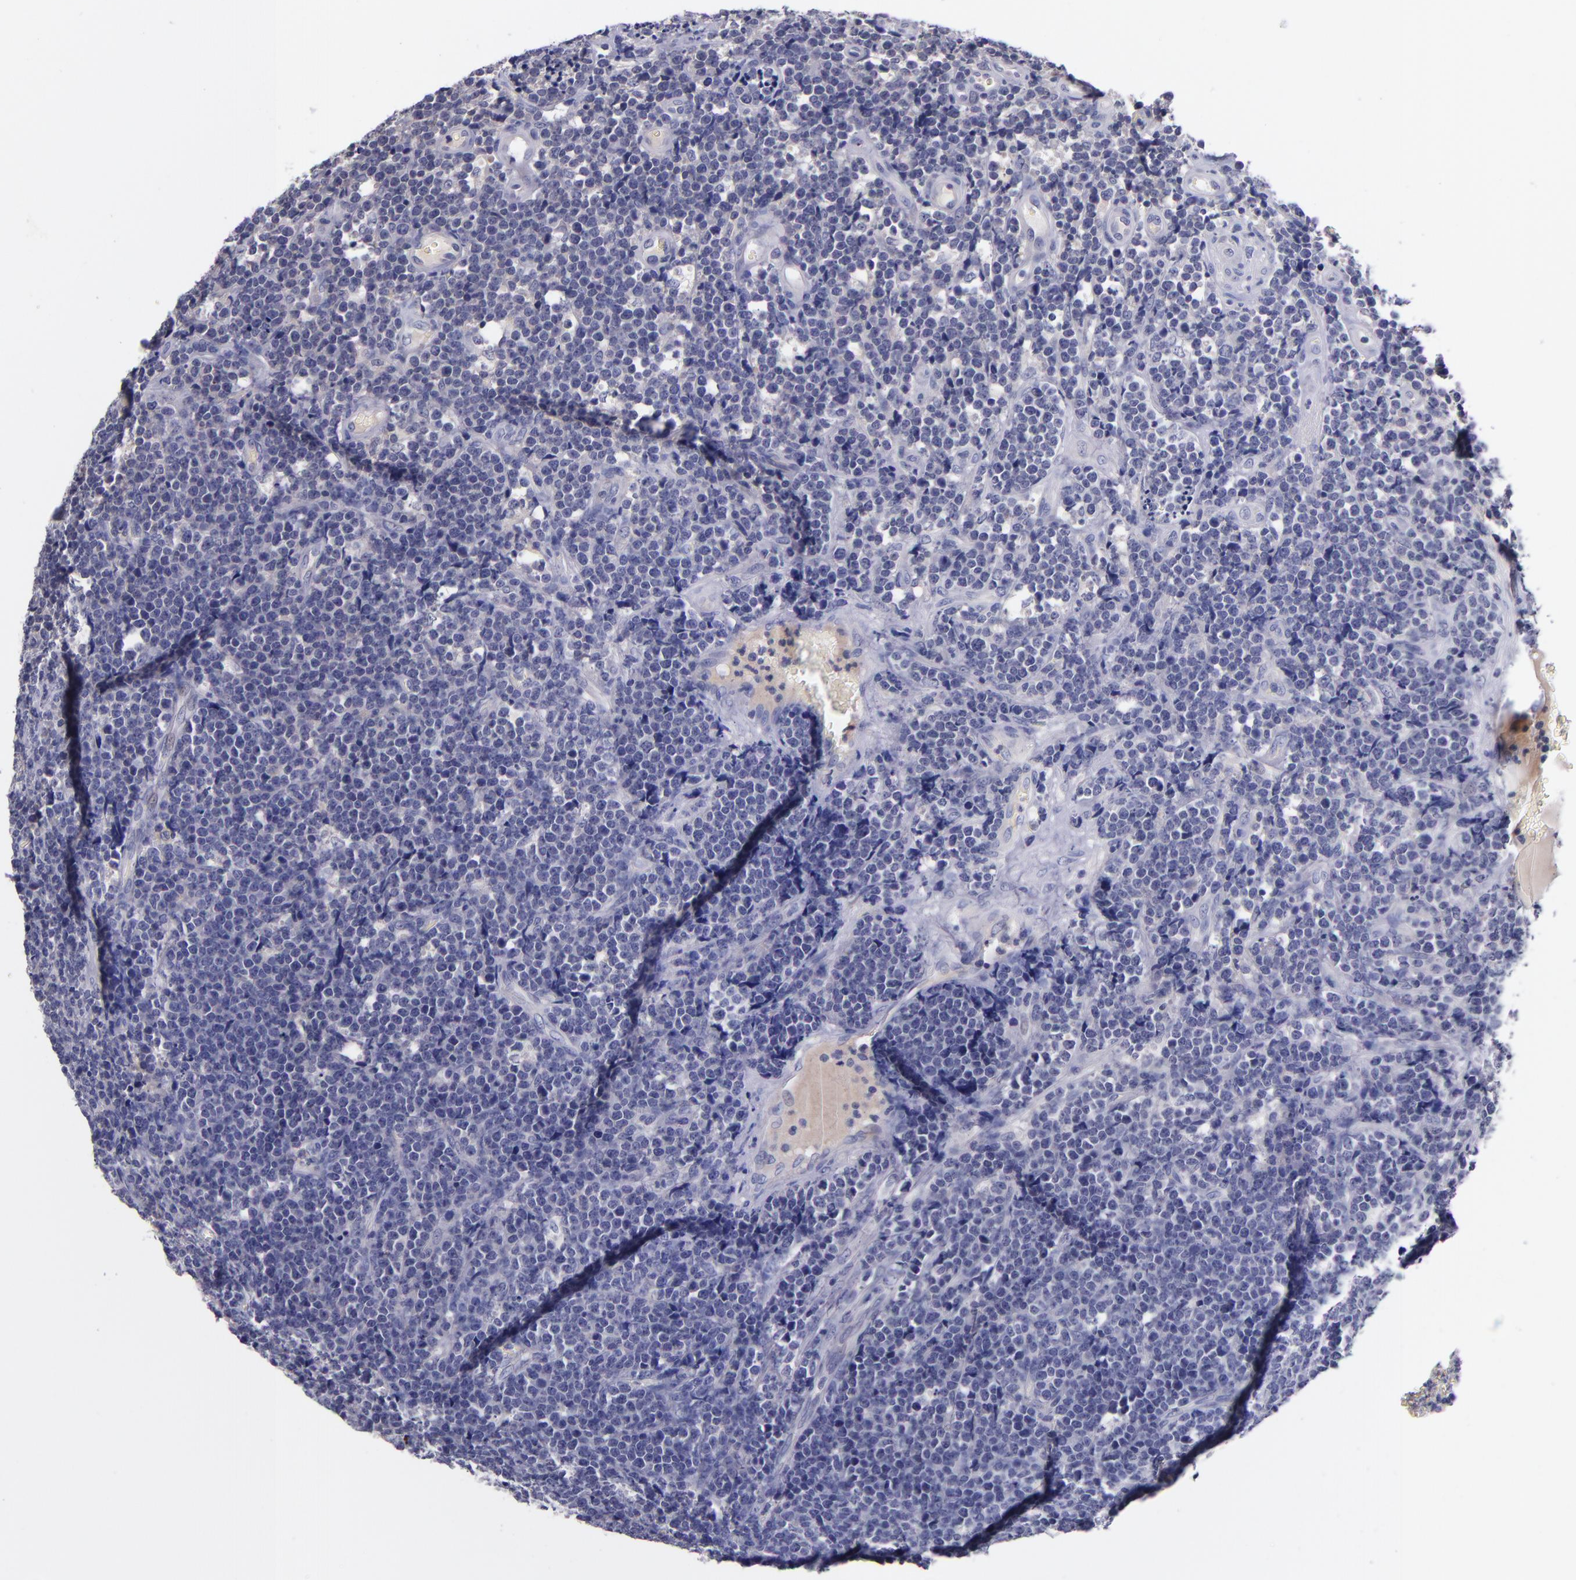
{"staining": {"intensity": "negative", "quantity": "none", "location": "none"}, "tissue": "lymphoma", "cell_type": "Tumor cells", "image_type": "cancer", "snomed": [{"axis": "morphology", "description": "Malignant lymphoma, non-Hodgkin's type, High grade"}, {"axis": "topography", "description": "Small intestine"}, {"axis": "topography", "description": "Colon"}], "caption": "There is no significant expression in tumor cells of high-grade malignant lymphoma, non-Hodgkin's type.", "gene": "RBP4", "patient": {"sex": "male", "age": 8}}